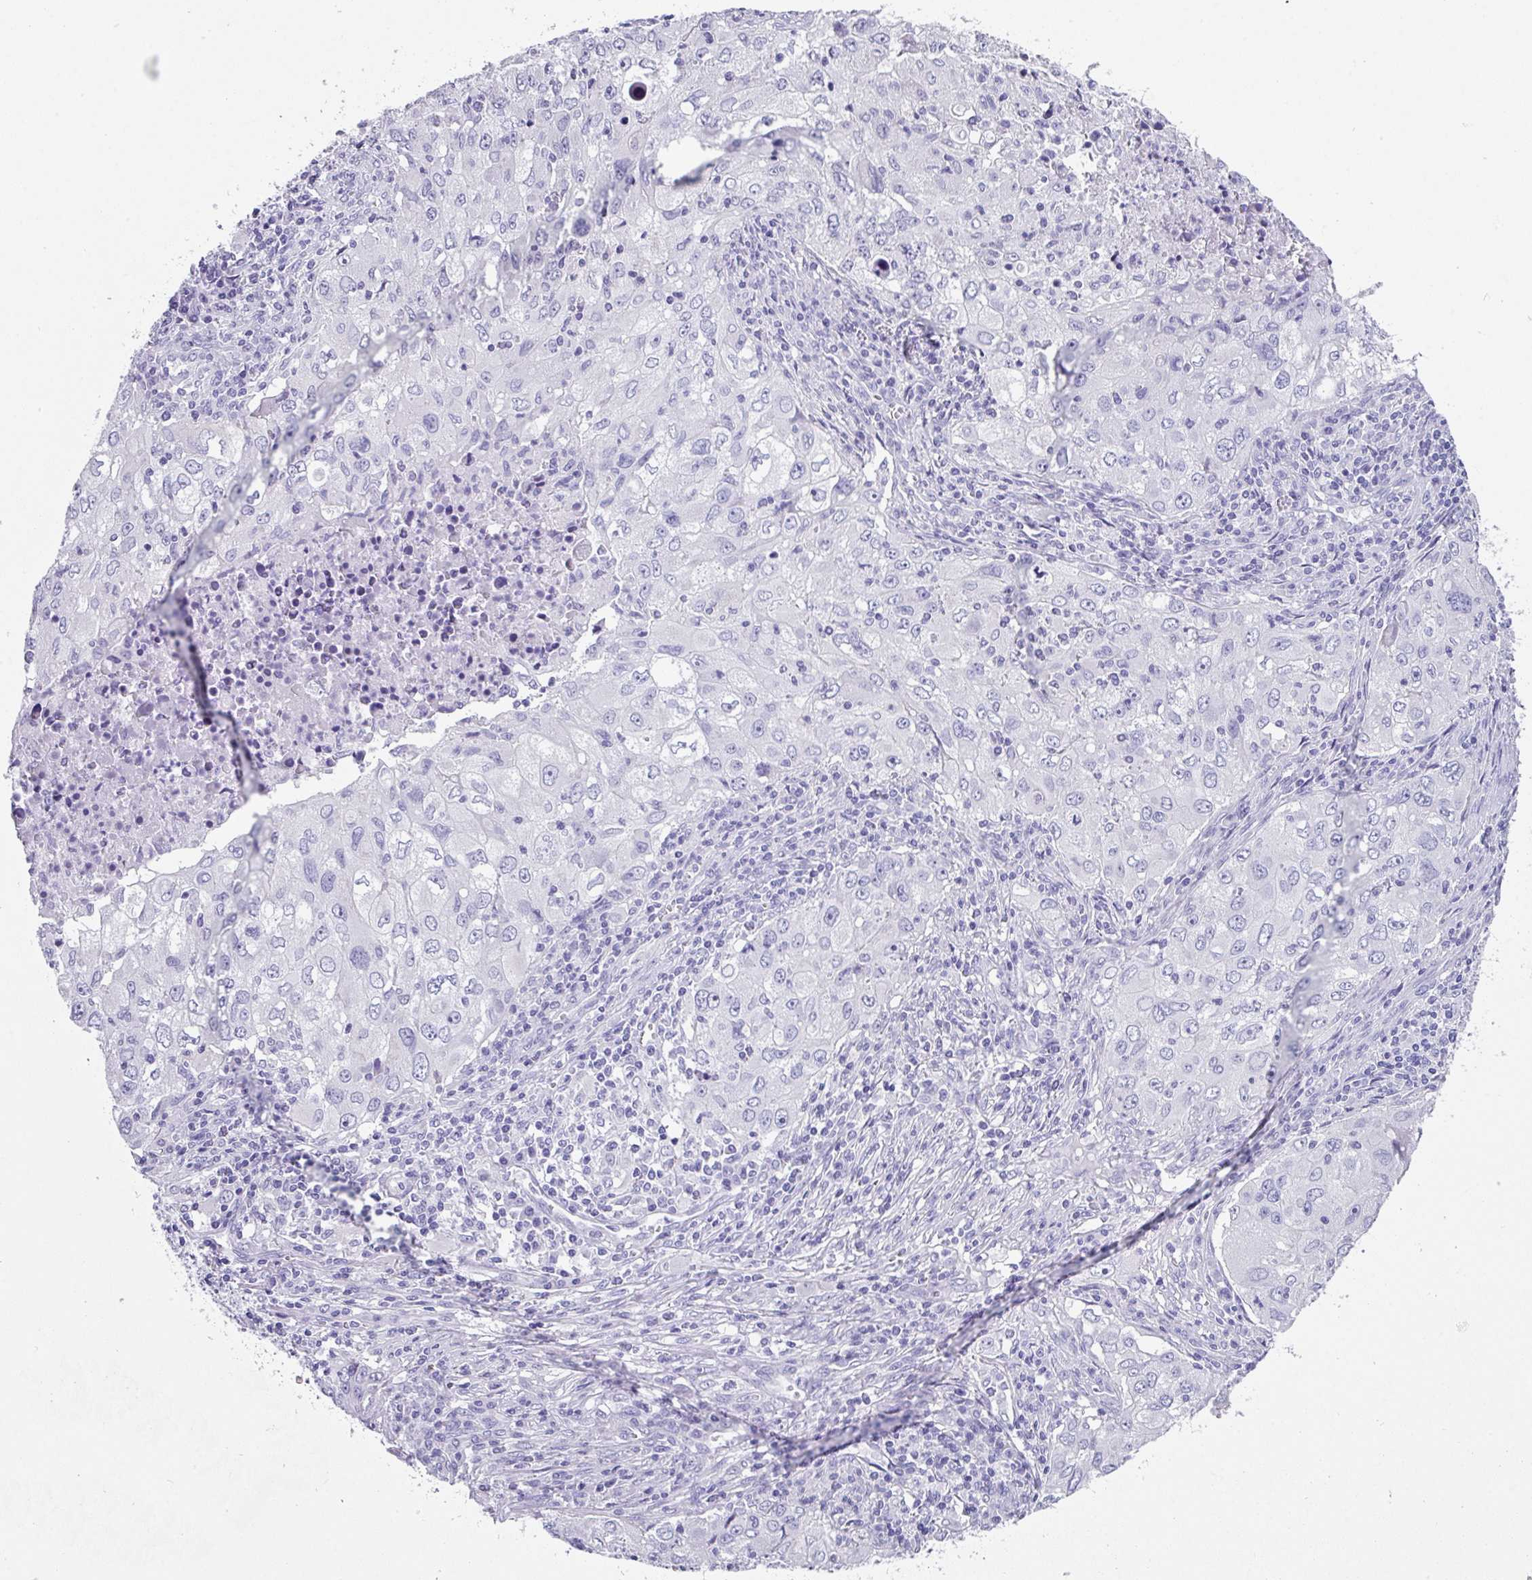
{"staining": {"intensity": "negative", "quantity": "none", "location": "none"}, "tissue": "lung cancer", "cell_type": "Tumor cells", "image_type": "cancer", "snomed": [{"axis": "morphology", "description": "Adenocarcinoma, NOS"}, {"axis": "morphology", "description": "Adenocarcinoma, metastatic, NOS"}, {"axis": "topography", "description": "Lymph node"}, {"axis": "topography", "description": "Lung"}], "caption": "IHC photomicrograph of human lung cancer stained for a protein (brown), which reveals no positivity in tumor cells.", "gene": "PEX10", "patient": {"sex": "female", "age": 42}}